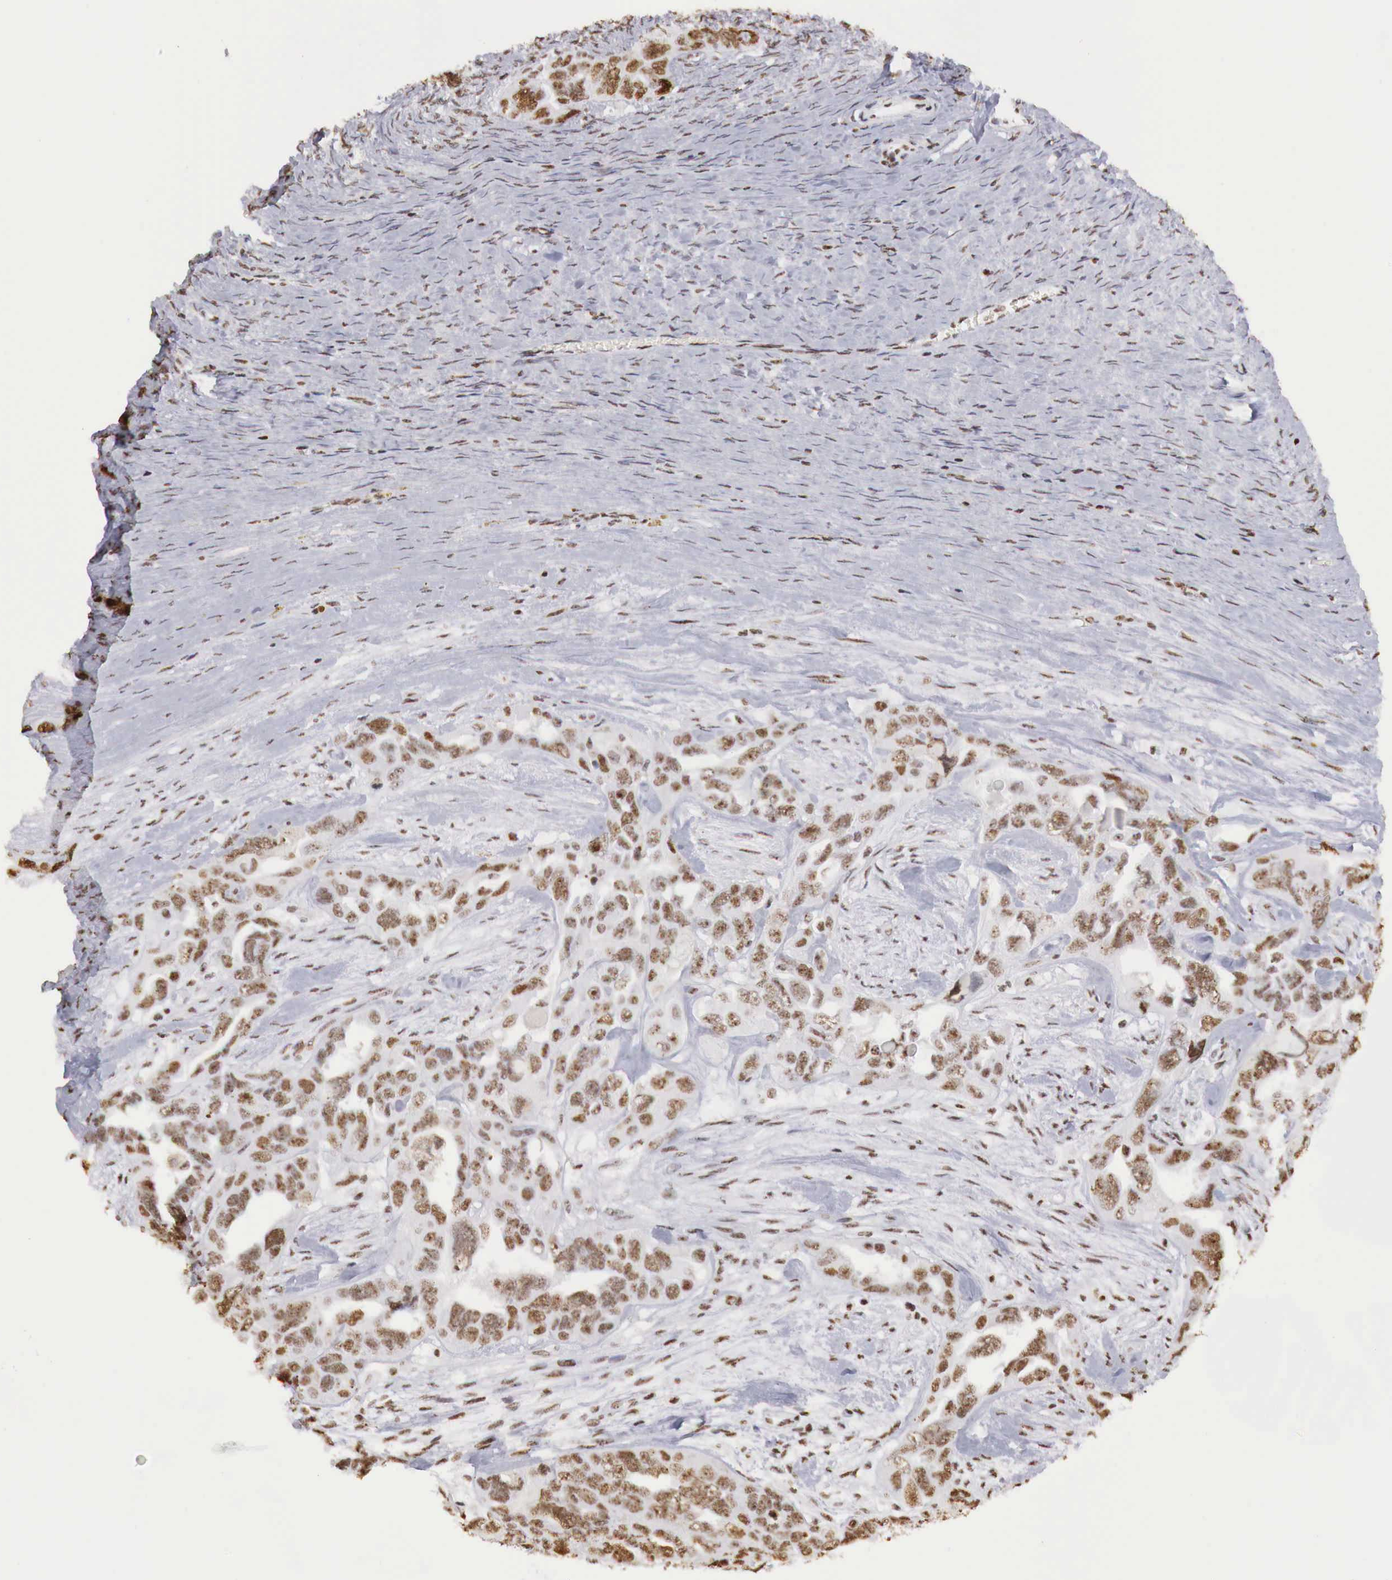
{"staining": {"intensity": "strong", "quantity": ">75%", "location": "nuclear"}, "tissue": "ovarian cancer", "cell_type": "Tumor cells", "image_type": "cancer", "snomed": [{"axis": "morphology", "description": "Cystadenocarcinoma, serous, NOS"}, {"axis": "topography", "description": "Ovary"}], "caption": "Protein staining displays strong nuclear expression in about >75% of tumor cells in ovarian cancer.", "gene": "DKC1", "patient": {"sex": "female", "age": 63}}